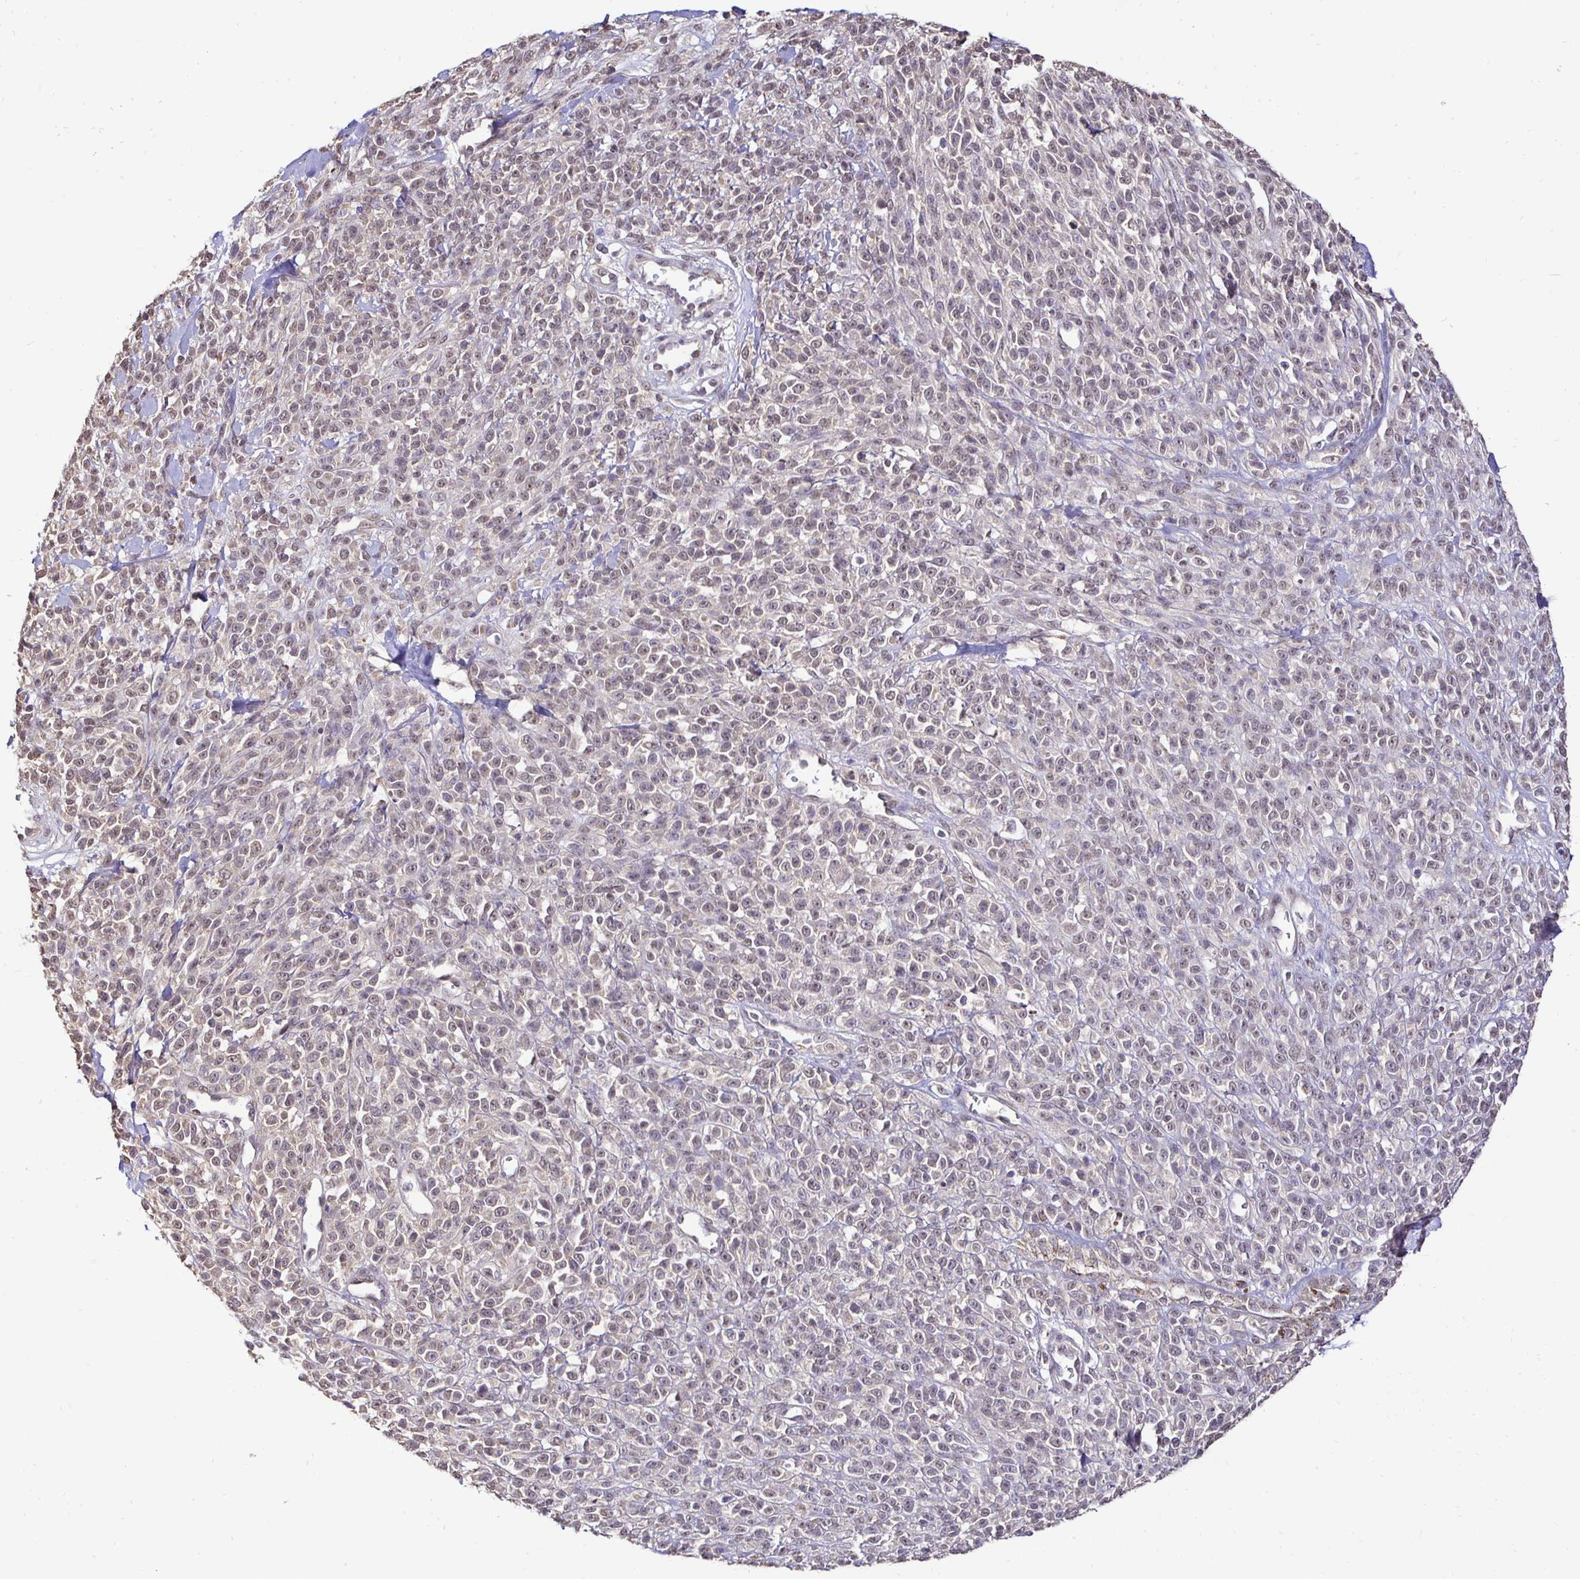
{"staining": {"intensity": "weak", "quantity": "25%-75%", "location": "nuclear"}, "tissue": "melanoma", "cell_type": "Tumor cells", "image_type": "cancer", "snomed": [{"axis": "morphology", "description": "Malignant melanoma, NOS"}, {"axis": "topography", "description": "Skin"}, {"axis": "topography", "description": "Skin of trunk"}], "caption": "High-magnification brightfield microscopy of malignant melanoma stained with DAB (3,3'-diaminobenzidine) (brown) and counterstained with hematoxylin (blue). tumor cells exhibit weak nuclear positivity is present in approximately25%-75% of cells.", "gene": "RHEBL1", "patient": {"sex": "male", "age": 74}}